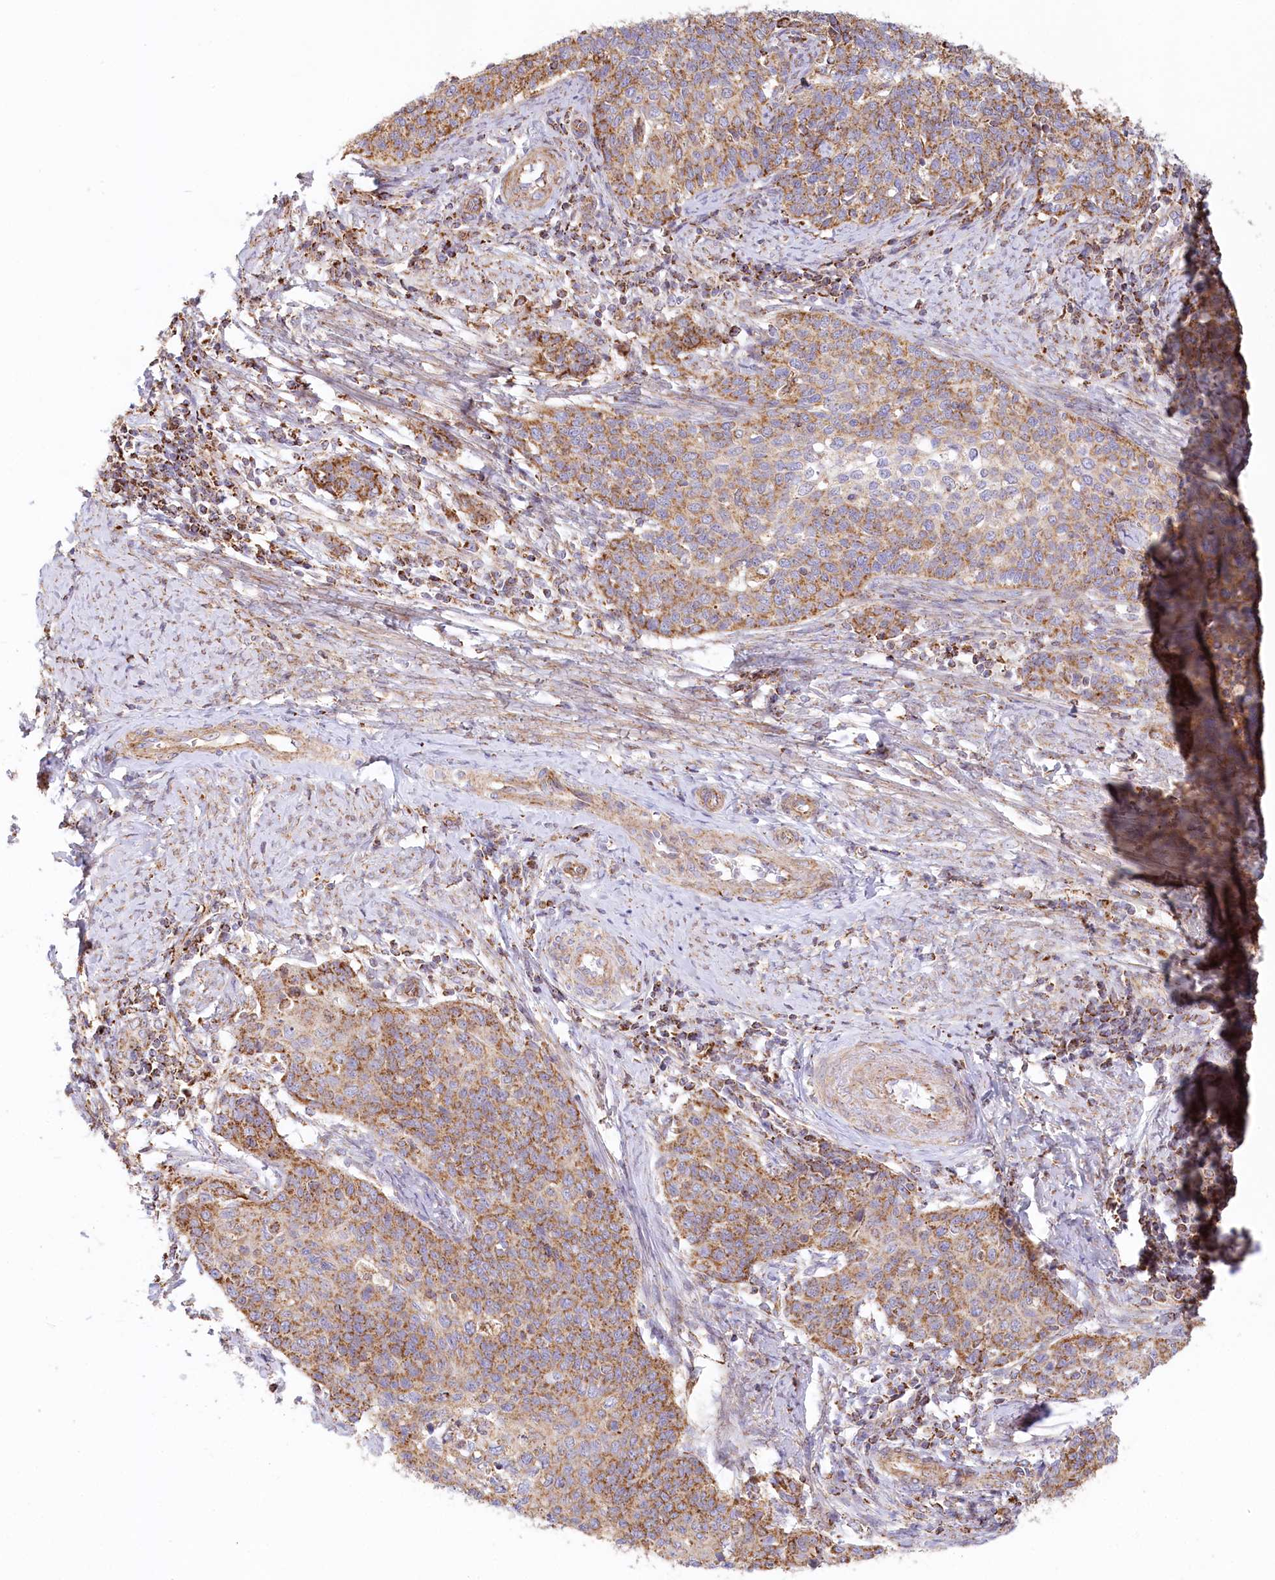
{"staining": {"intensity": "moderate", "quantity": ">75%", "location": "cytoplasmic/membranous"}, "tissue": "cervical cancer", "cell_type": "Tumor cells", "image_type": "cancer", "snomed": [{"axis": "morphology", "description": "Squamous cell carcinoma, NOS"}, {"axis": "topography", "description": "Cervix"}], "caption": "Immunohistochemical staining of squamous cell carcinoma (cervical) displays medium levels of moderate cytoplasmic/membranous protein positivity in about >75% of tumor cells. (IHC, brightfield microscopy, high magnification).", "gene": "UMPS", "patient": {"sex": "female", "age": 39}}